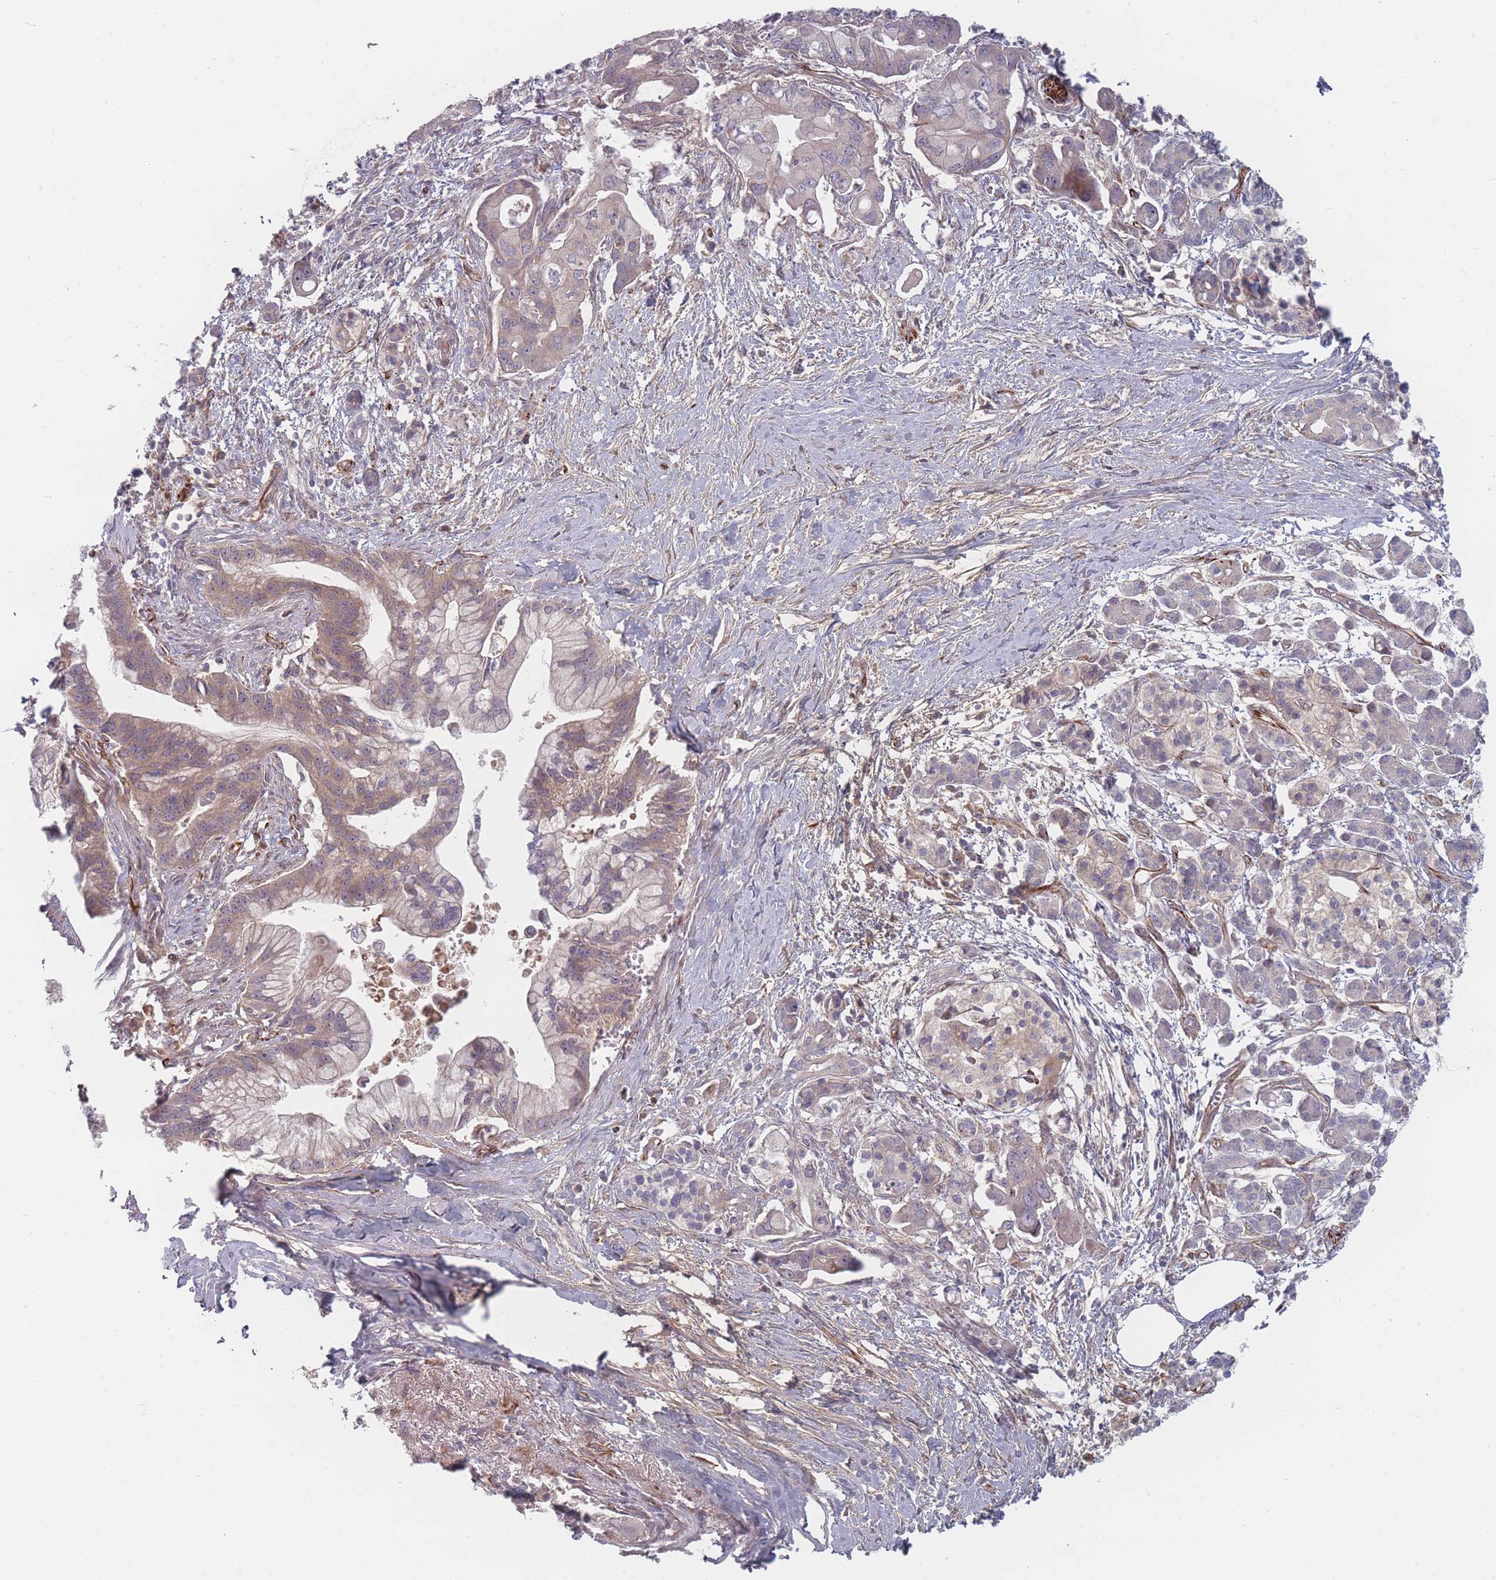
{"staining": {"intensity": "weak", "quantity": "25%-75%", "location": "cytoplasmic/membranous"}, "tissue": "pancreatic cancer", "cell_type": "Tumor cells", "image_type": "cancer", "snomed": [{"axis": "morphology", "description": "Adenocarcinoma, NOS"}, {"axis": "topography", "description": "Pancreas"}], "caption": "A histopathology image of pancreatic cancer (adenocarcinoma) stained for a protein shows weak cytoplasmic/membranous brown staining in tumor cells.", "gene": "EEF1AKMT2", "patient": {"sex": "male", "age": 68}}